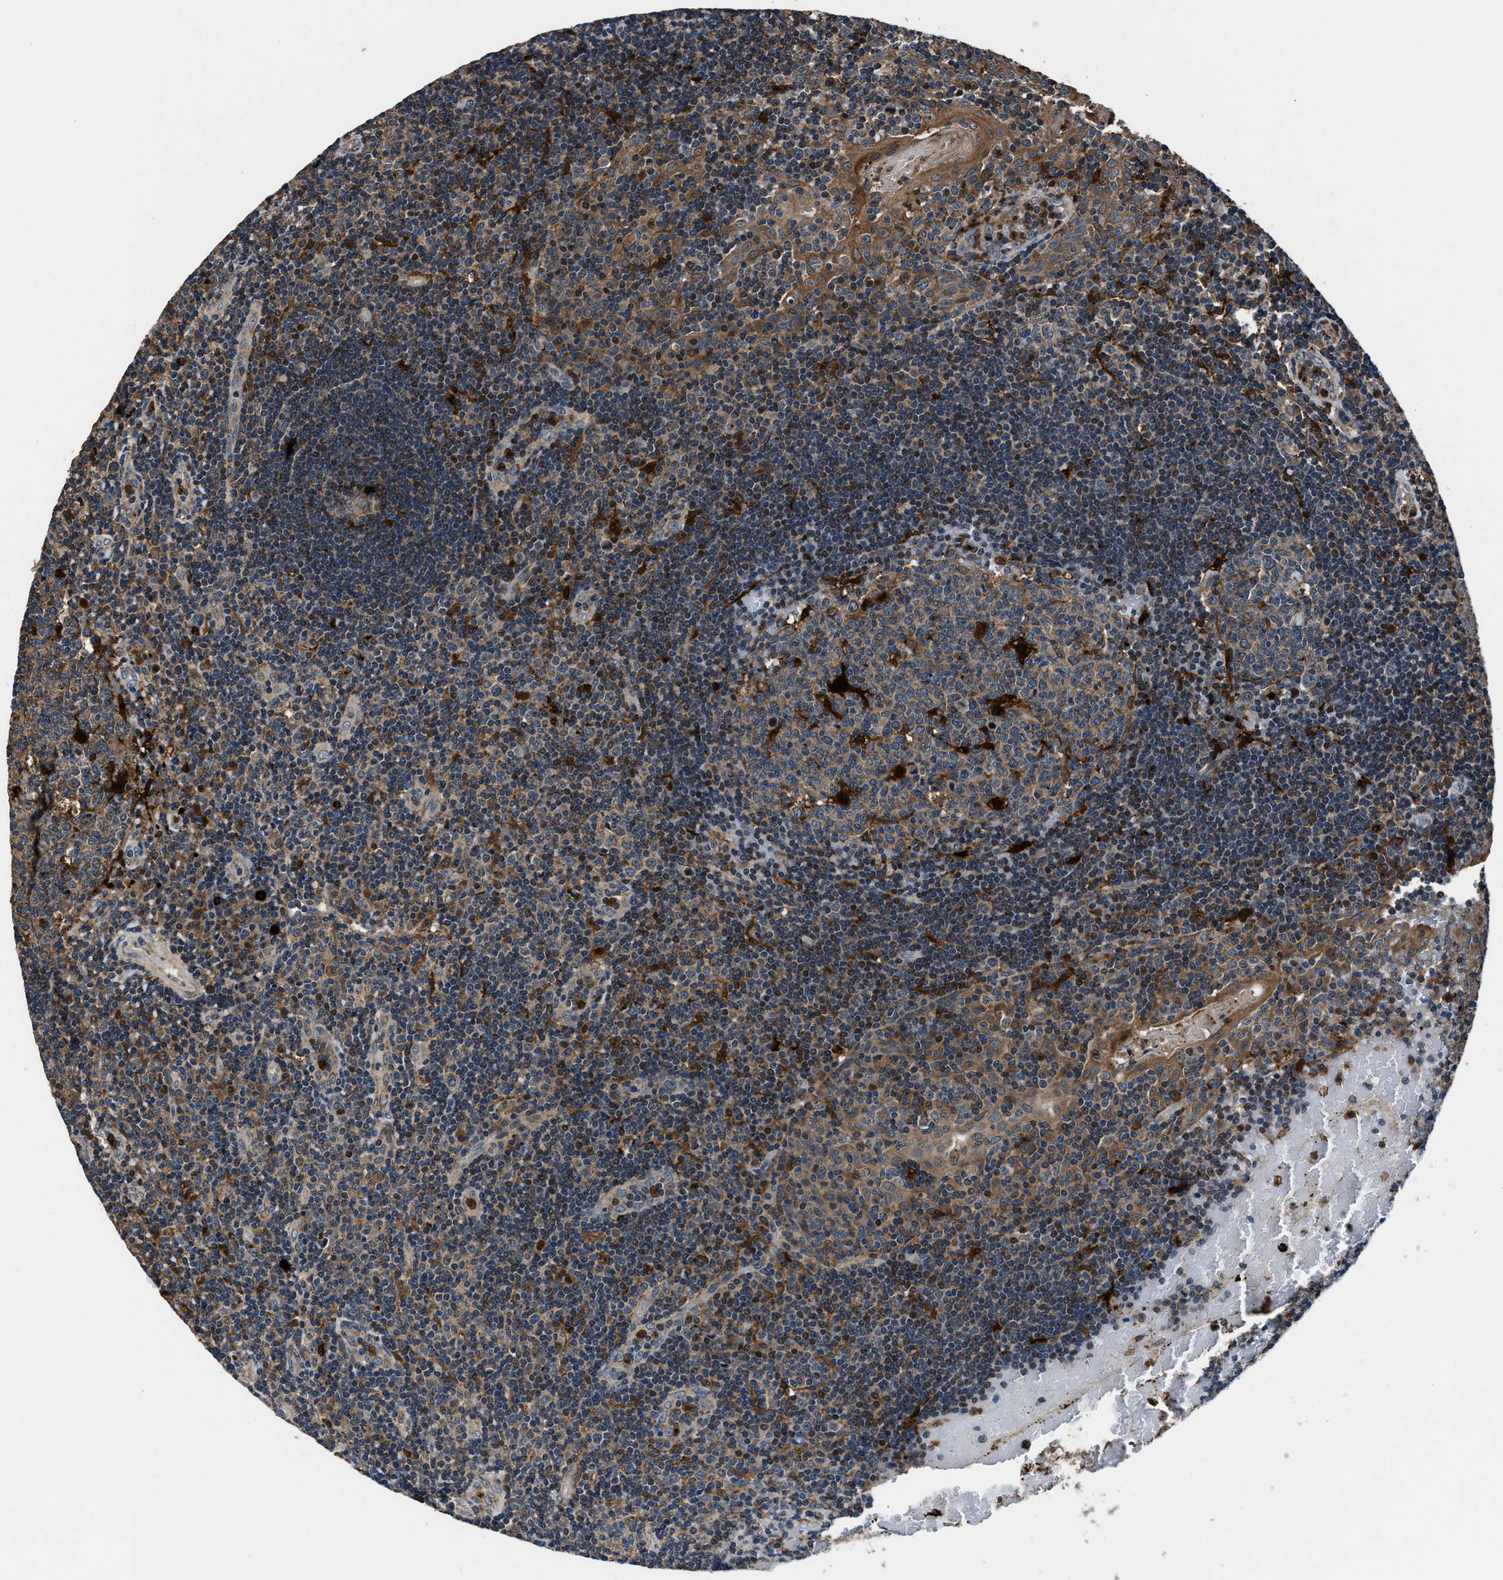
{"staining": {"intensity": "weak", "quantity": ">75%", "location": "cytoplasmic/membranous"}, "tissue": "tonsil", "cell_type": "Germinal center cells", "image_type": "normal", "snomed": [{"axis": "morphology", "description": "Normal tissue, NOS"}, {"axis": "topography", "description": "Tonsil"}], "caption": "Brown immunohistochemical staining in unremarkable tonsil reveals weak cytoplasmic/membranous positivity in about >75% of germinal center cells. (Brightfield microscopy of DAB IHC at high magnification).", "gene": "FAM221A", "patient": {"sex": "female", "age": 40}}